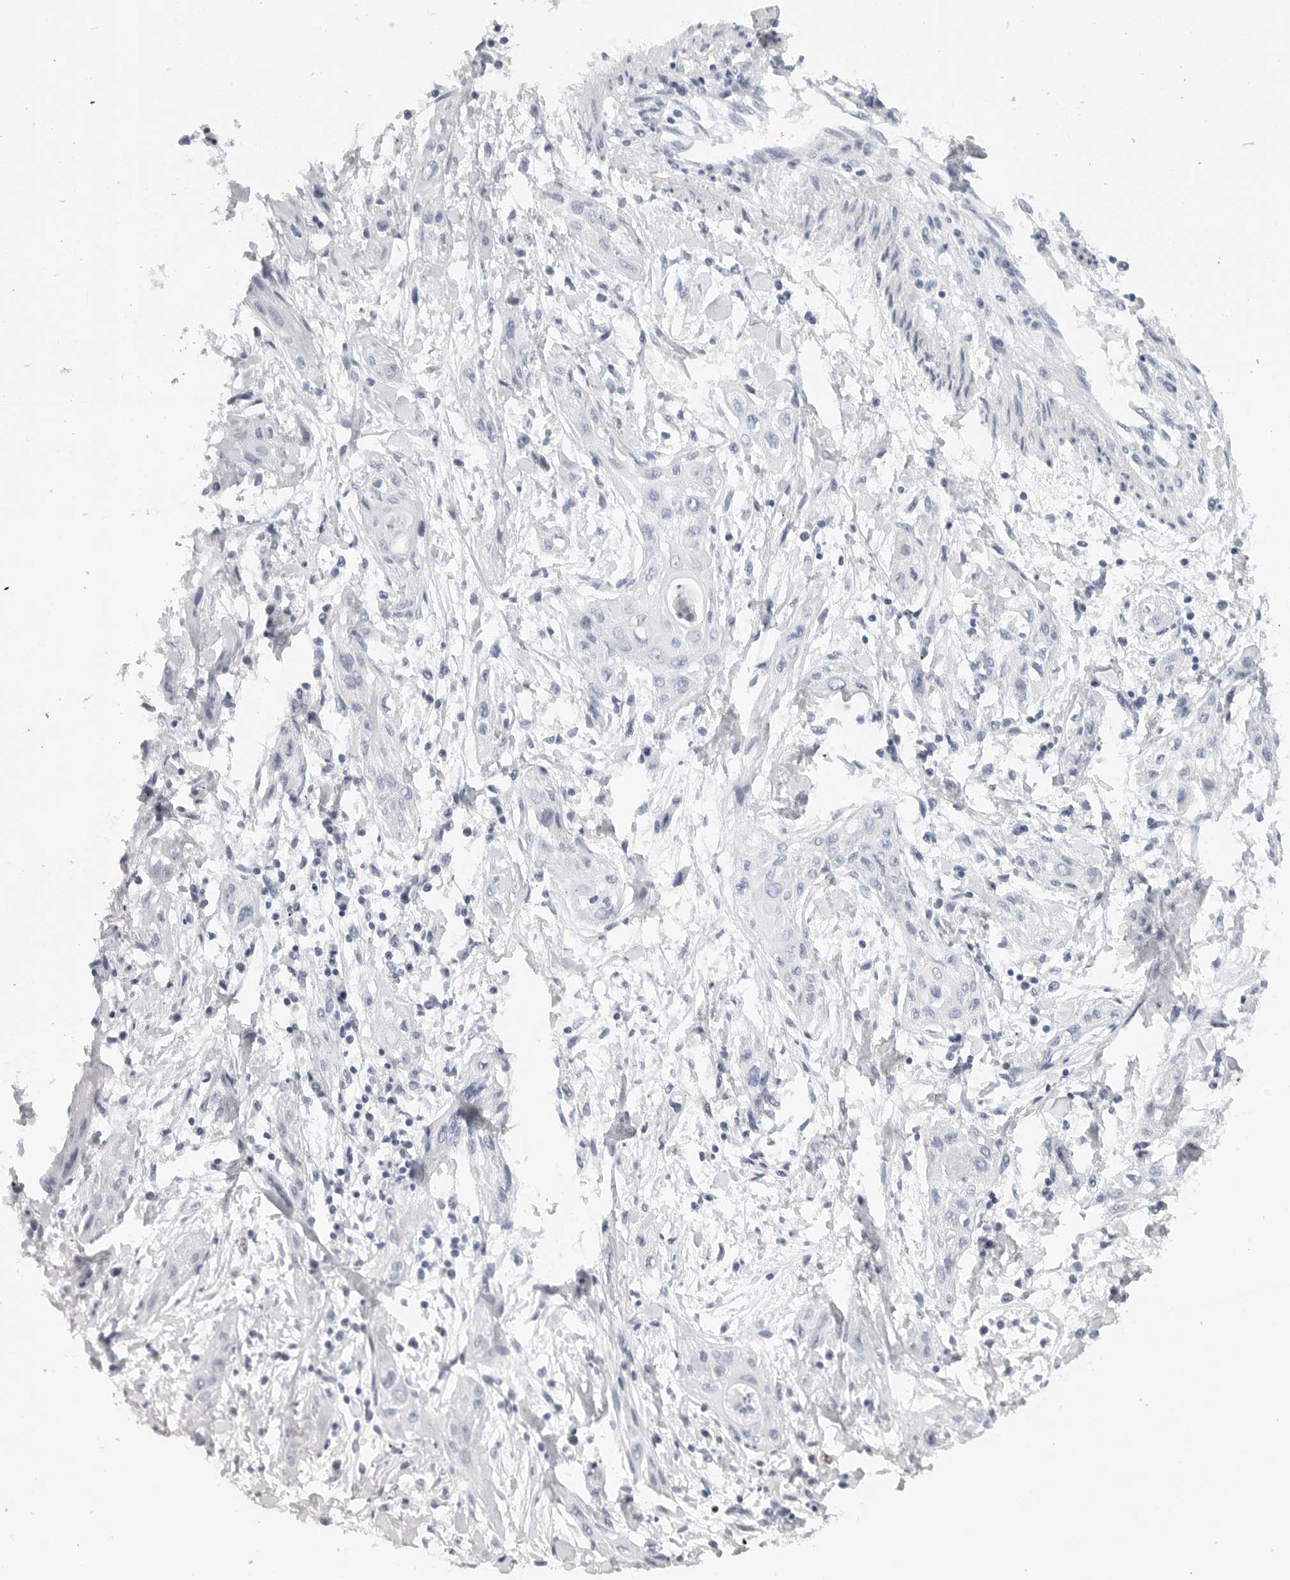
{"staining": {"intensity": "negative", "quantity": "none", "location": "none"}, "tissue": "lung cancer", "cell_type": "Tumor cells", "image_type": "cancer", "snomed": [{"axis": "morphology", "description": "Squamous cell carcinoma, NOS"}, {"axis": "topography", "description": "Lung"}], "caption": "Lung squamous cell carcinoma was stained to show a protein in brown. There is no significant positivity in tumor cells.", "gene": "TNR", "patient": {"sex": "female", "age": 47}}